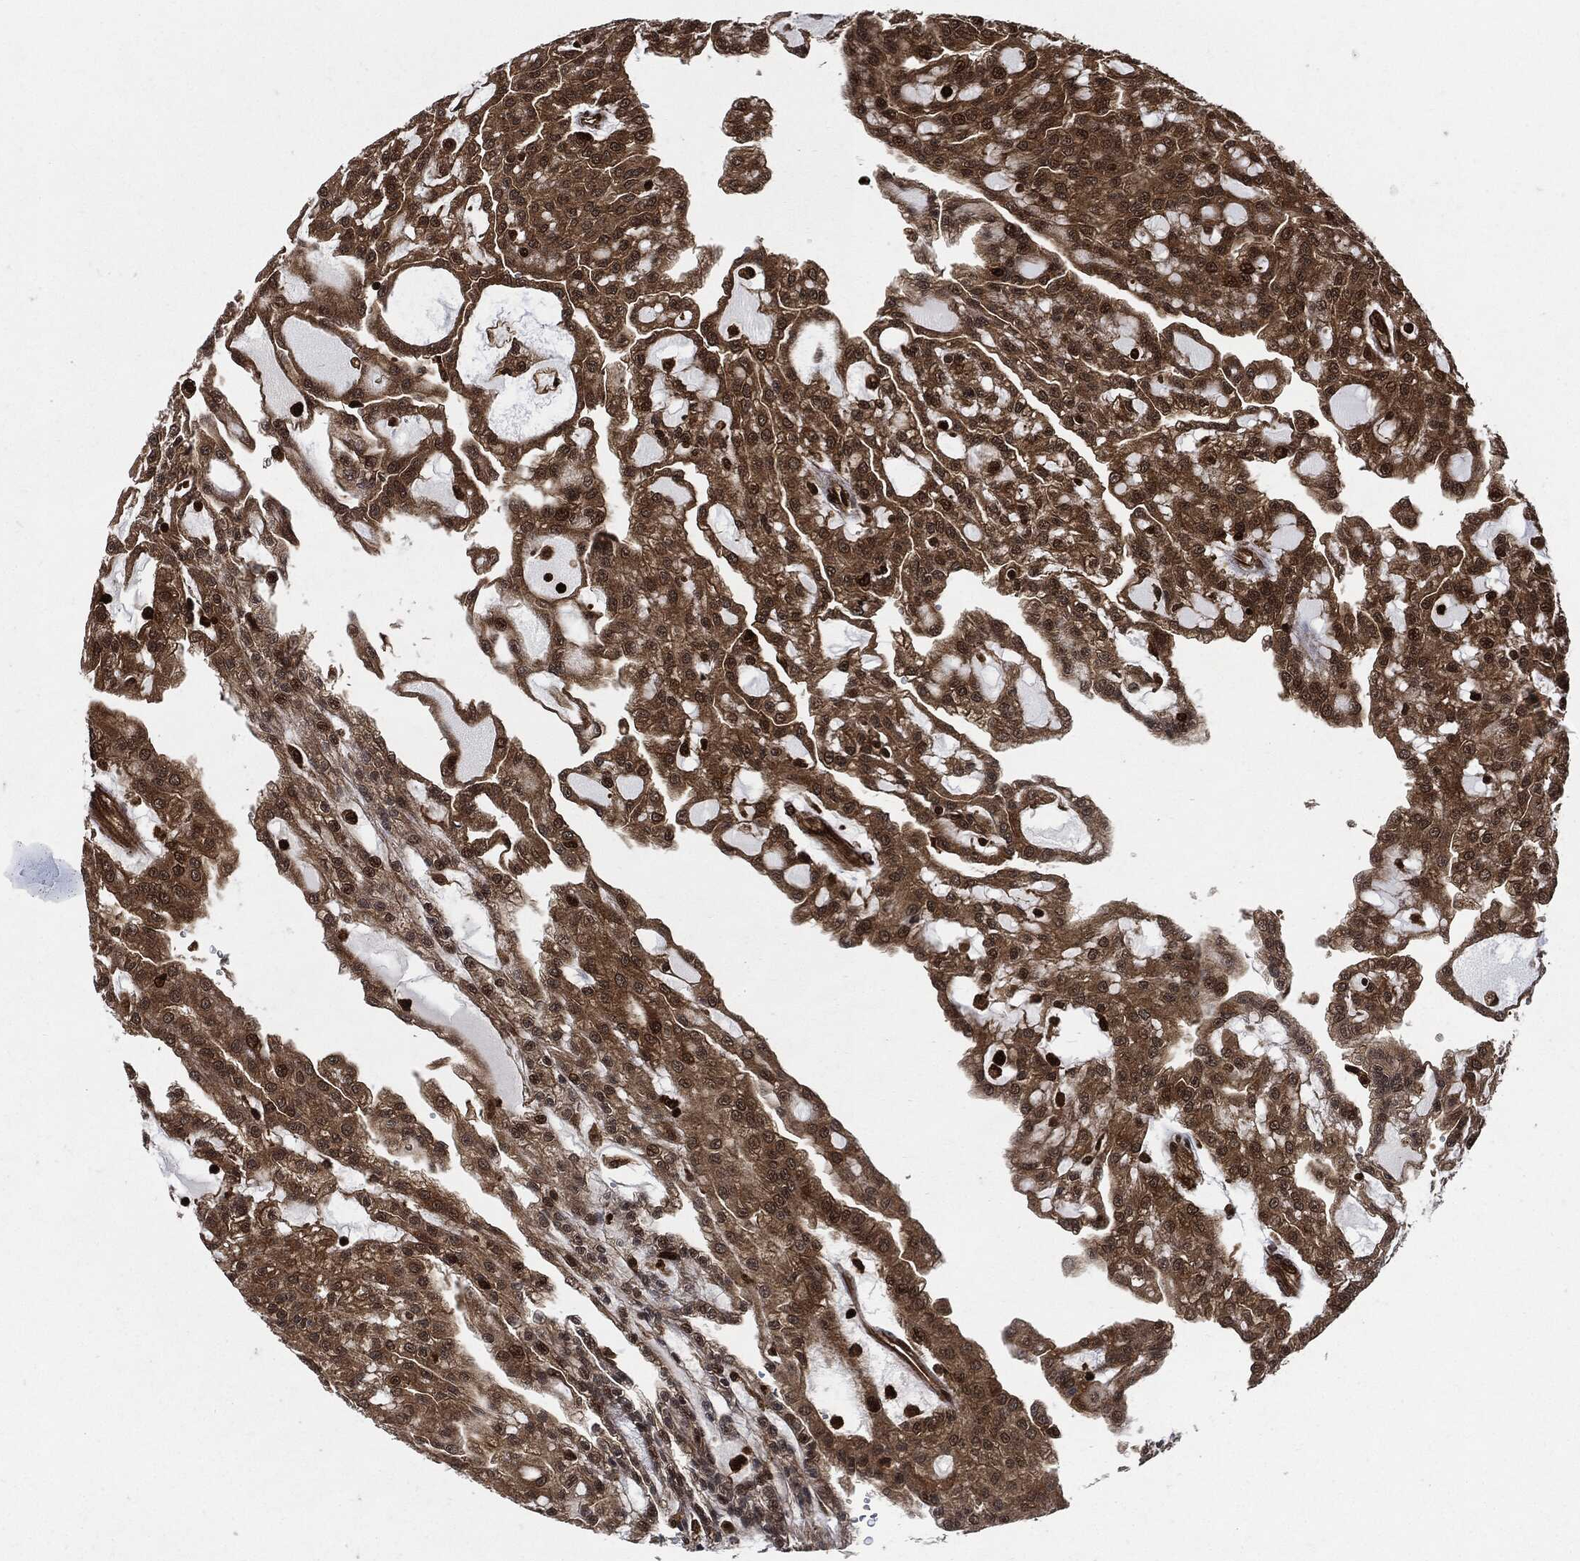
{"staining": {"intensity": "moderate", "quantity": ">75%", "location": "cytoplasmic/membranous"}, "tissue": "renal cancer", "cell_type": "Tumor cells", "image_type": "cancer", "snomed": [{"axis": "morphology", "description": "Adenocarcinoma, NOS"}, {"axis": "topography", "description": "Kidney"}], "caption": "Moderate cytoplasmic/membranous protein expression is seen in approximately >75% of tumor cells in renal cancer (adenocarcinoma).", "gene": "YWHAB", "patient": {"sex": "male", "age": 63}}